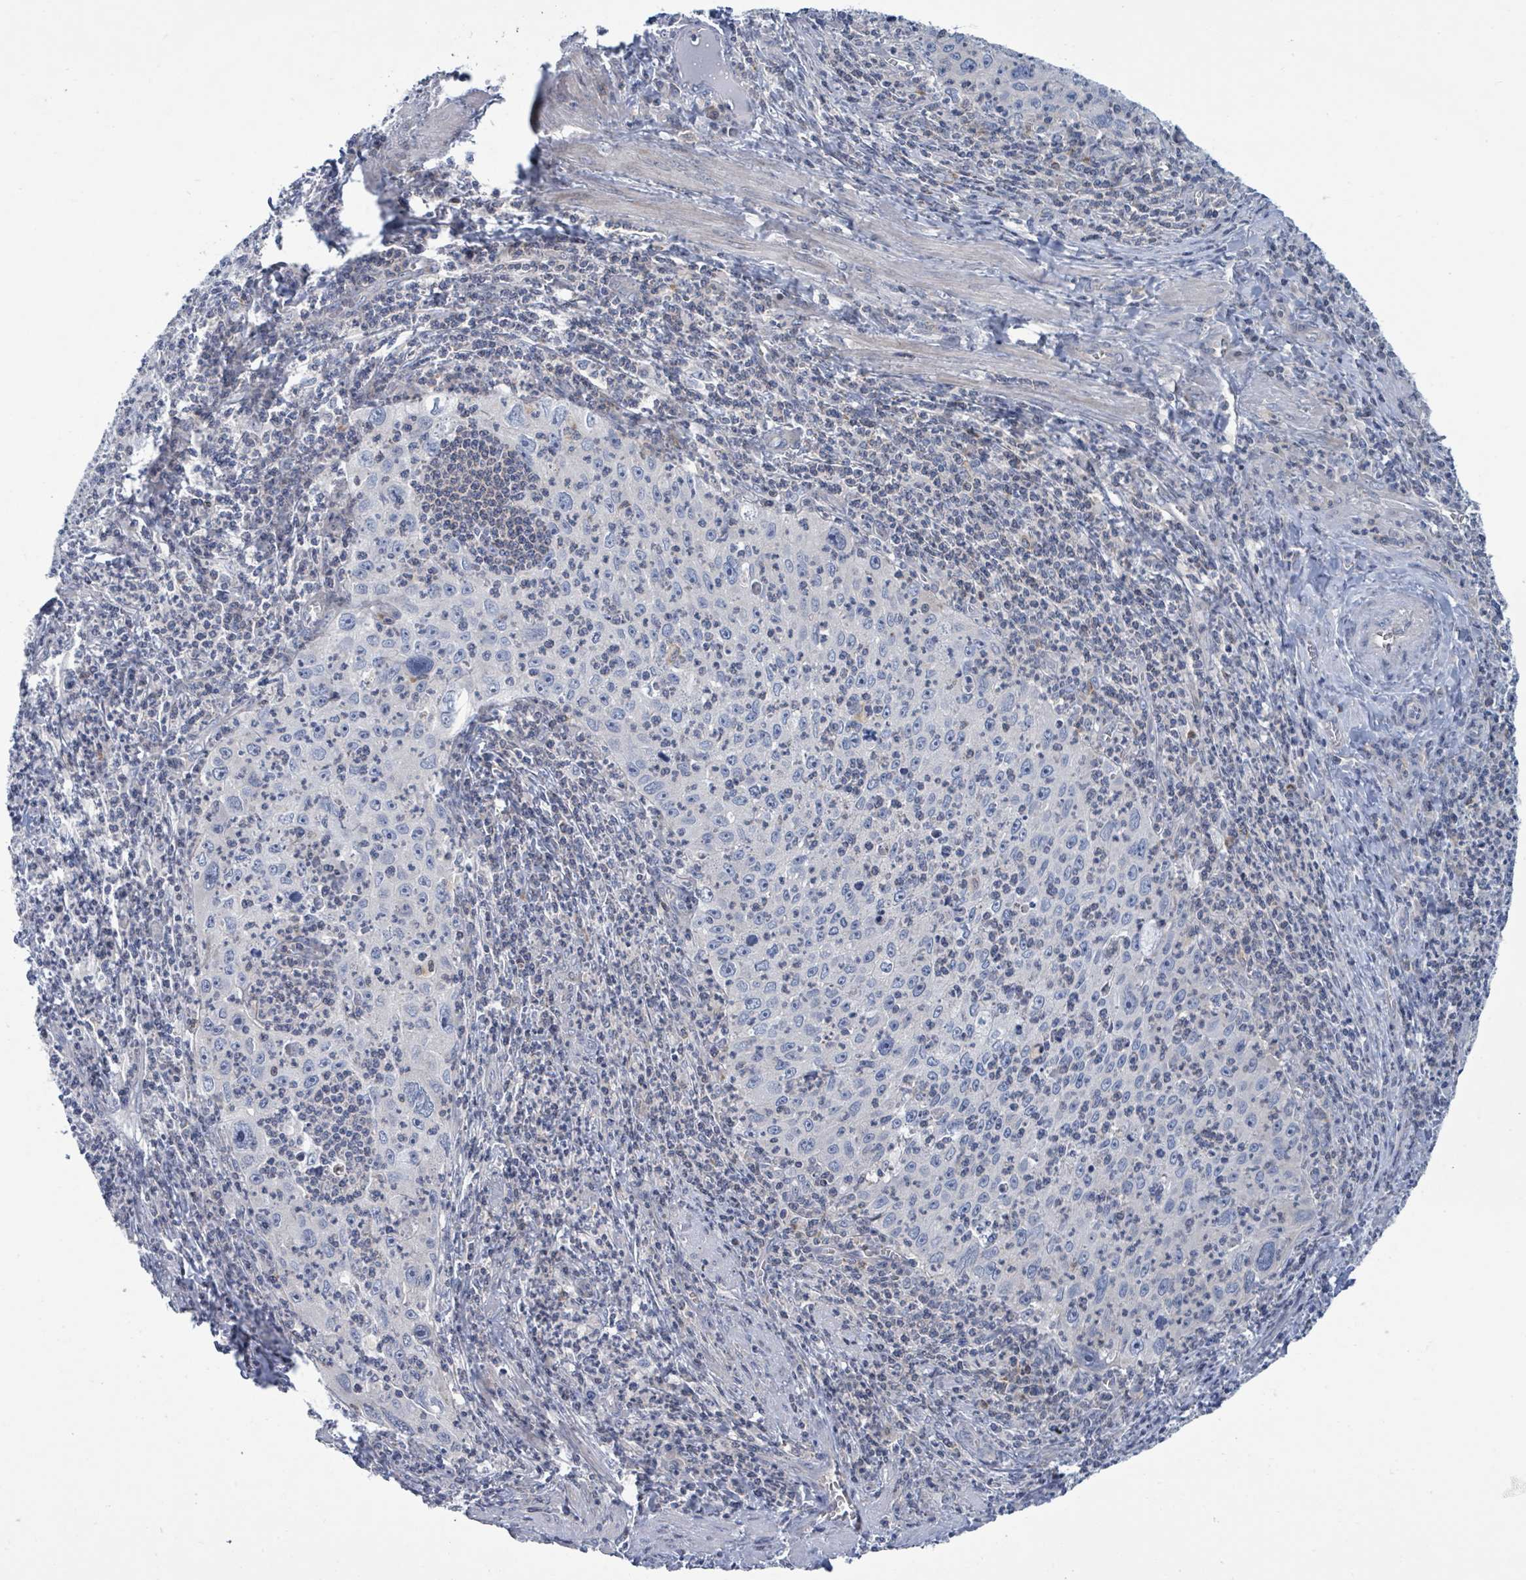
{"staining": {"intensity": "negative", "quantity": "none", "location": "none"}, "tissue": "cervical cancer", "cell_type": "Tumor cells", "image_type": "cancer", "snomed": [{"axis": "morphology", "description": "Squamous cell carcinoma, NOS"}, {"axis": "topography", "description": "Cervix"}], "caption": "Tumor cells are negative for brown protein staining in squamous cell carcinoma (cervical).", "gene": "DGKZ", "patient": {"sex": "female", "age": 30}}